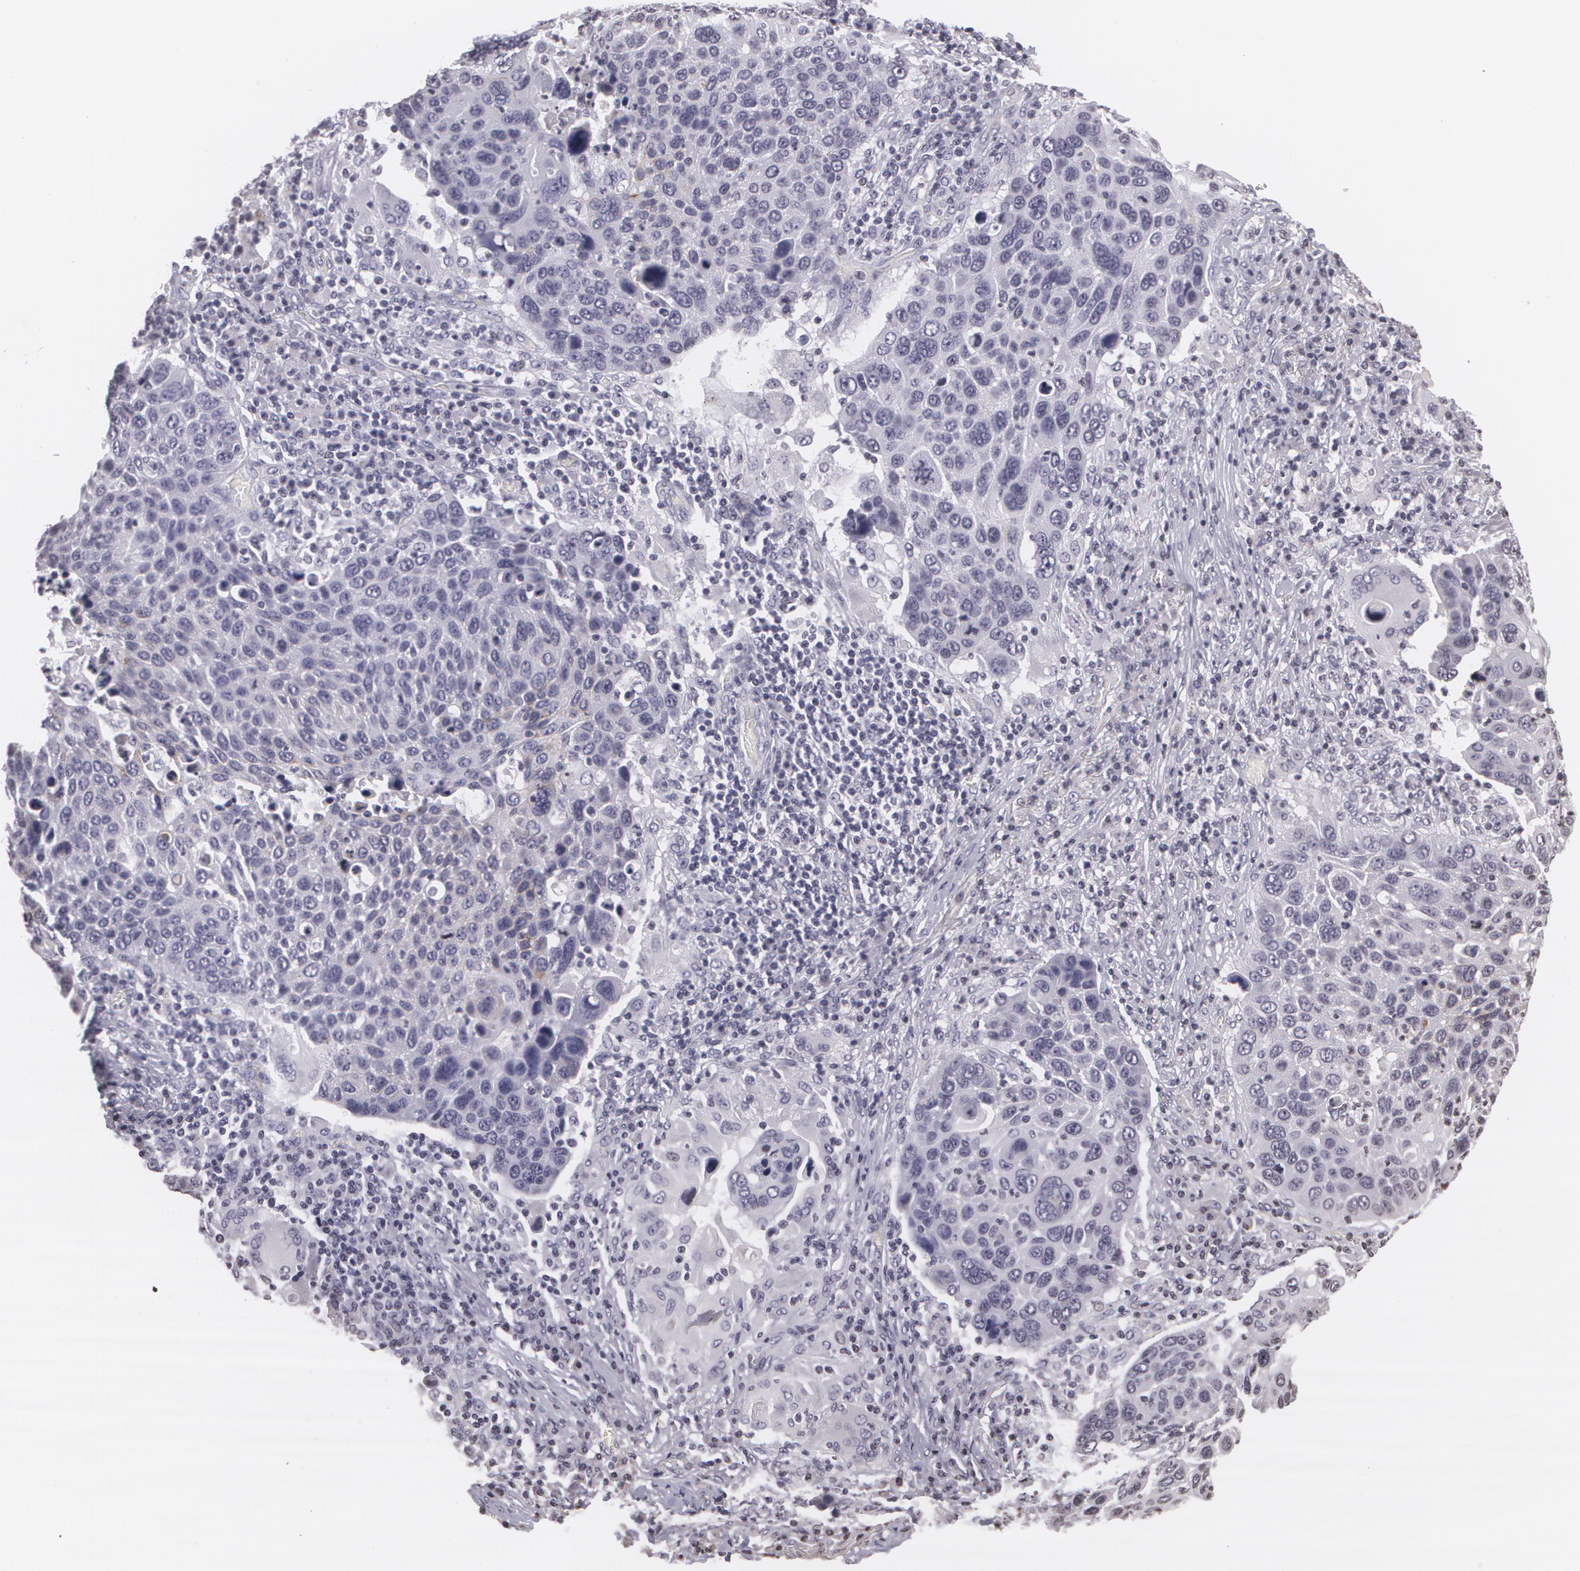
{"staining": {"intensity": "negative", "quantity": "none", "location": "none"}, "tissue": "lung cancer", "cell_type": "Tumor cells", "image_type": "cancer", "snomed": [{"axis": "morphology", "description": "Squamous cell carcinoma, NOS"}, {"axis": "topography", "description": "Lung"}], "caption": "Squamous cell carcinoma (lung) was stained to show a protein in brown. There is no significant expression in tumor cells.", "gene": "MUC1", "patient": {"sex": "male", "age": 68}}